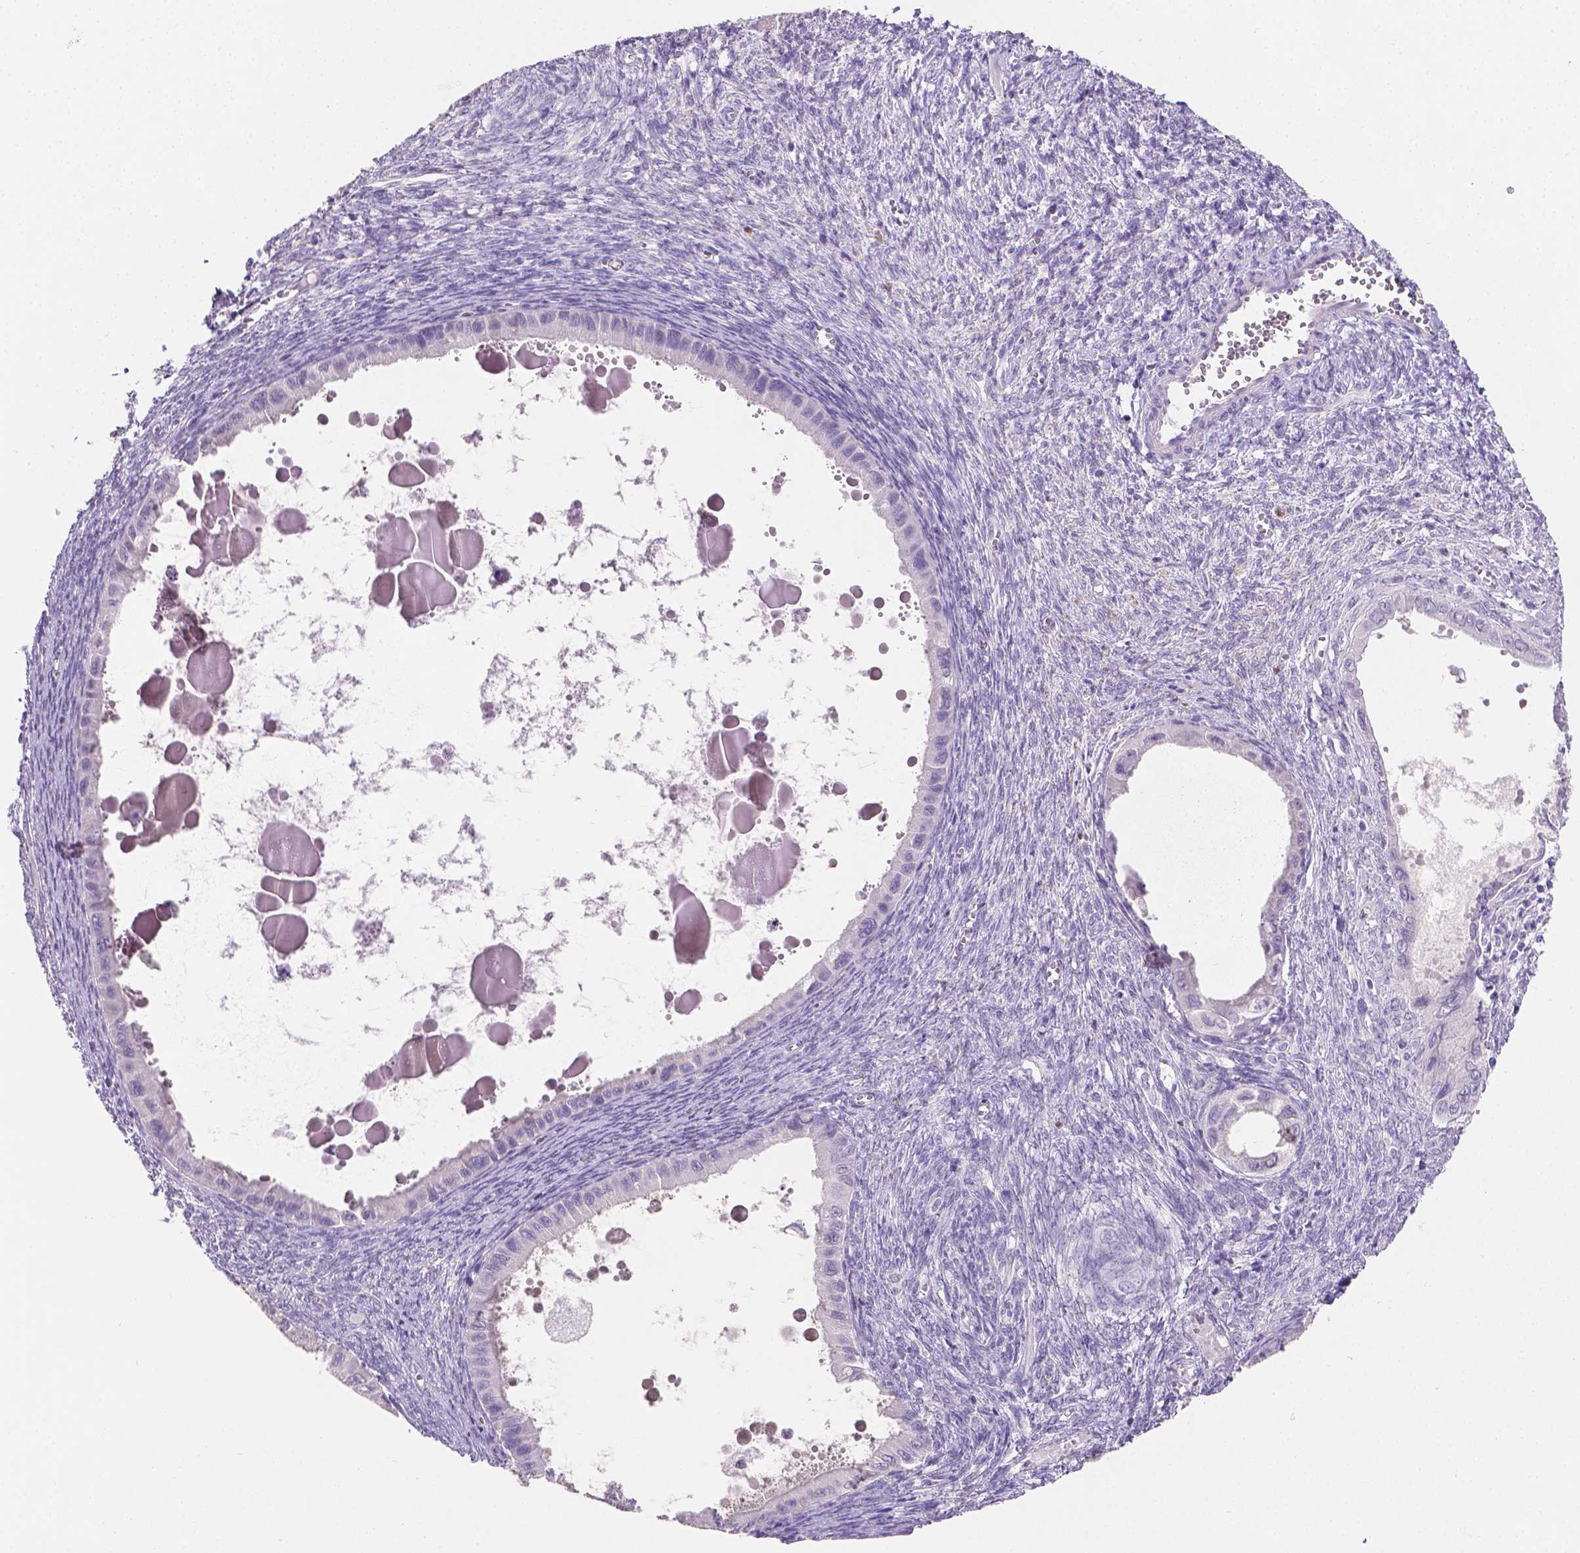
{"staining": {"intensity": "negative", "quantity": "none", "location": "none"}, "tissue": "ovarian cancer", "cell_type": "Tumor cells", "image_type": "cancer", "snomed": [{"axis": "morphology", "description": "Cystadenocarcinoma, mucinous, NOS"}, {"axis": "topography", "description": "Ovary"}], "caption": "Ovarian mucinous cystadenocarcinoma was stained to show a protein in brown. There is no significant positivity in tumor cells.", "gene": "TNNI2", "patient": {"sex": "female", "age": 64}}